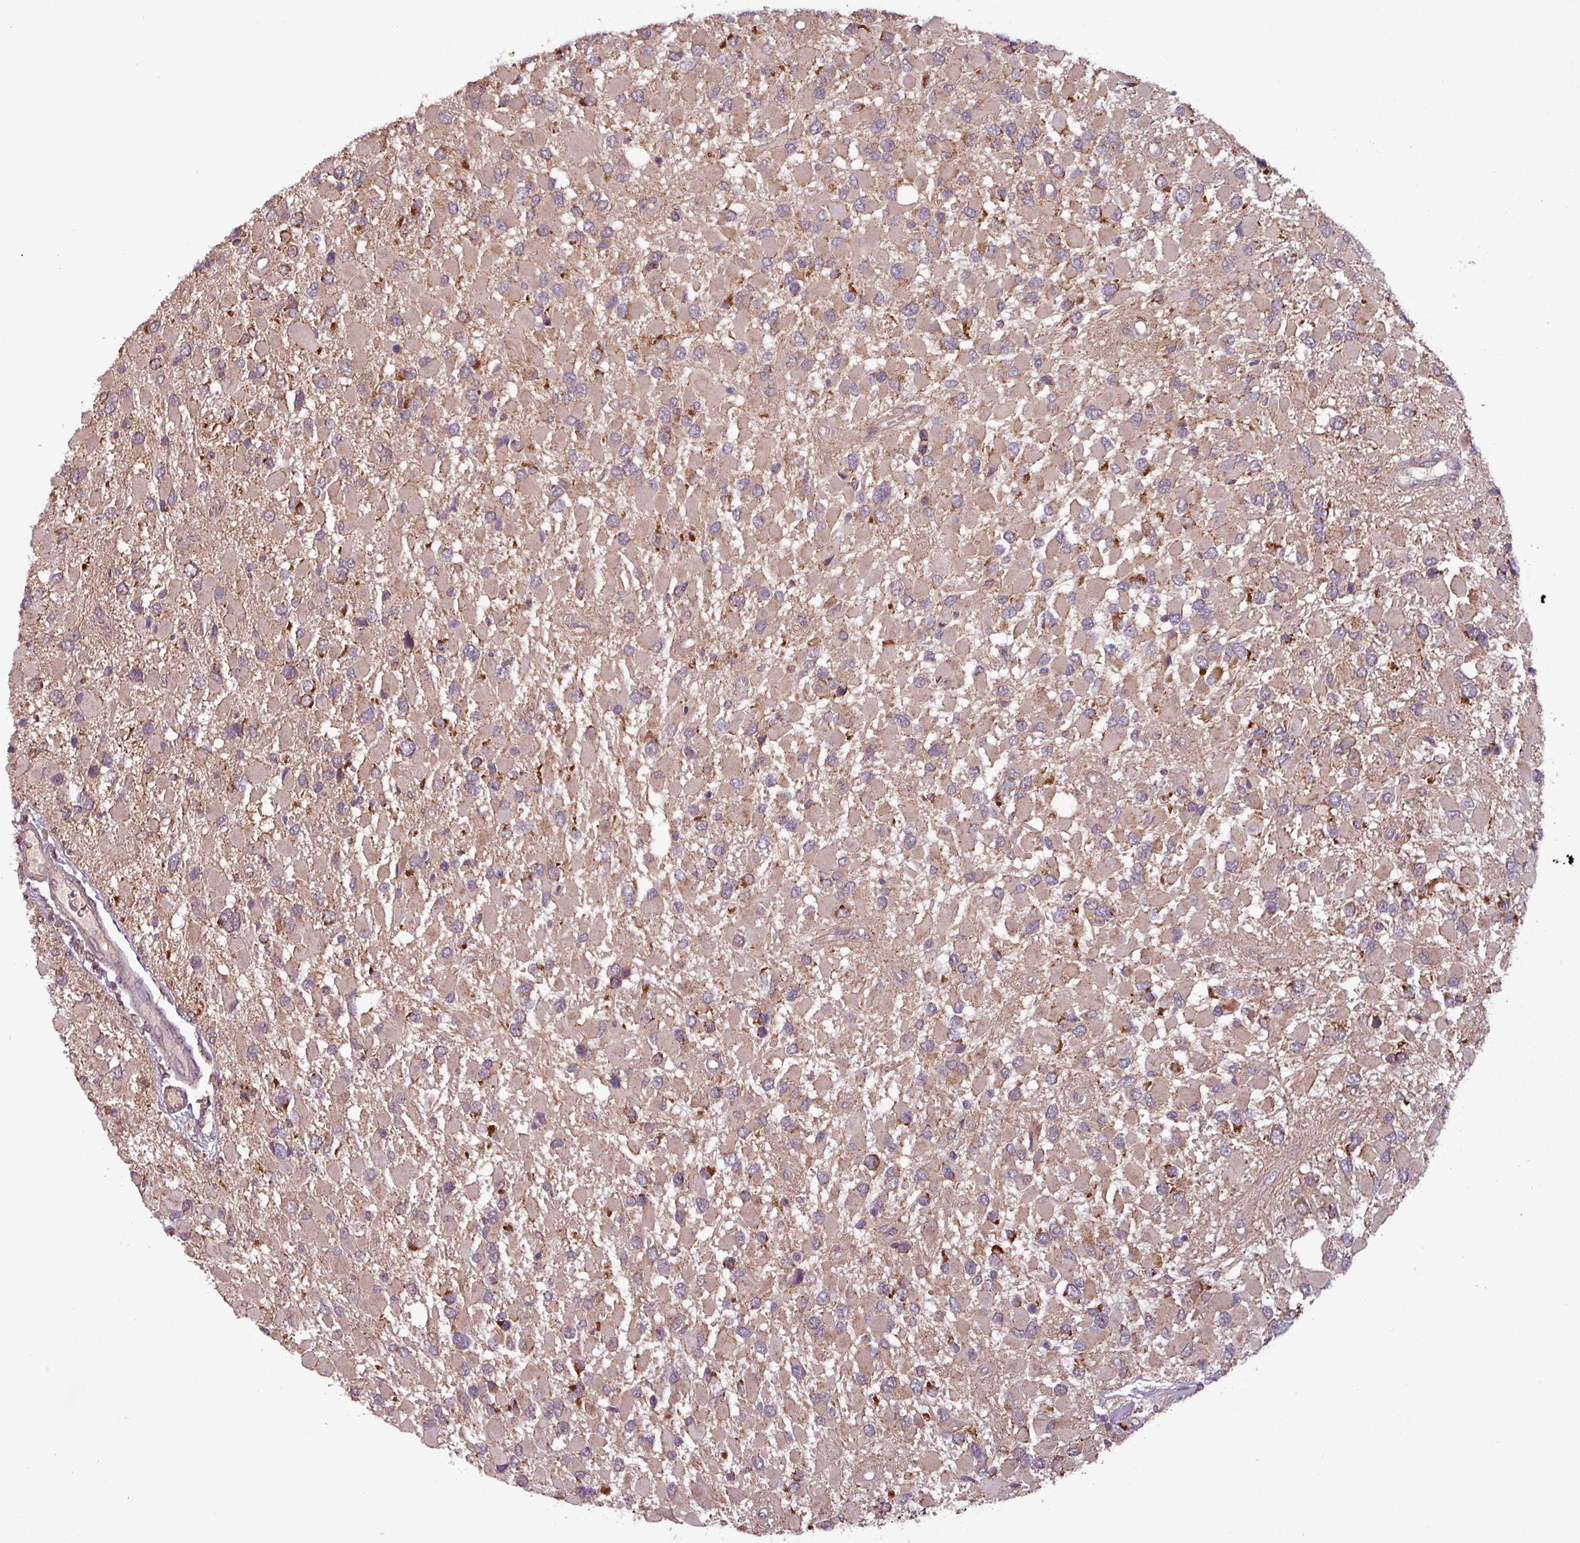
{"staining": {"intensity": "moderate", "quantity": "25%-75%", "location": "cytoplasmic/membranous"}, "tissue": "glioma", "cell_type": "Tumor cells", "image_type": "cancer", "snomed": [{"axis": "morphology", "description": "Glioma, malignant, High grade"}, {"axis": "topography", "description": "Brain"}], "caption": "Tumor cells demonstrate moderate cytoplasmic/membranous staining in about 25%-75% of cells in glioma.", "gene": "MCTP2", "patient": {"sex": "male", "age": 53}}